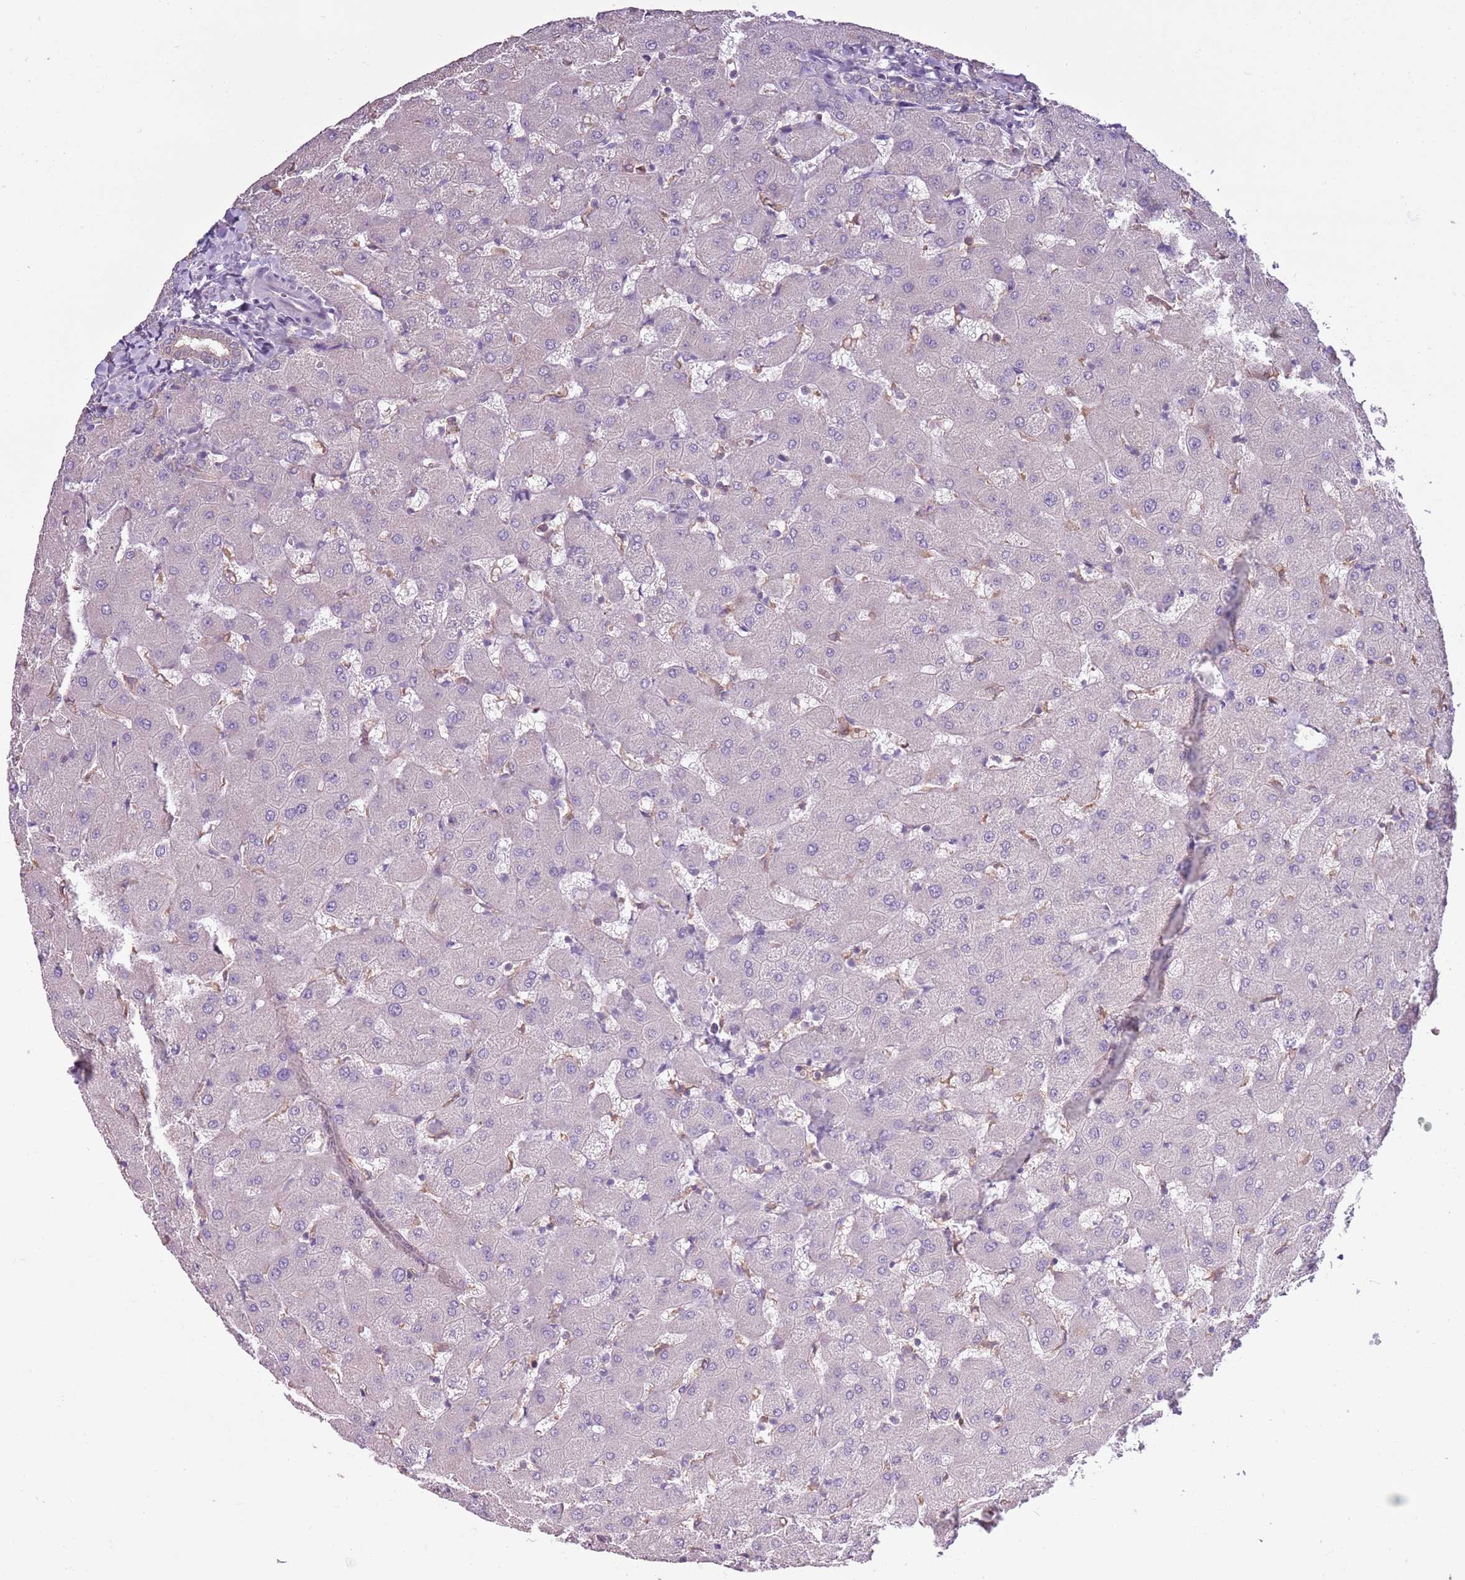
{"staining": {"intensity": "negative", "quantity": "none", "location": "none"}, "tissue": "liver", "cell_type": "Cholangiocytes", "image_type": "normal", "snomed": [{"axis": "morphology", "description": "Normal tissue, NOS"}, {"axis": "topography", "description": "Liver"}], "caption": "Immunohistochemical staining of benign human liver reveals no significant expression in cholangiocytes.", "gene": "CAPN9", "patient": {"sex": "female", "age": 63}}